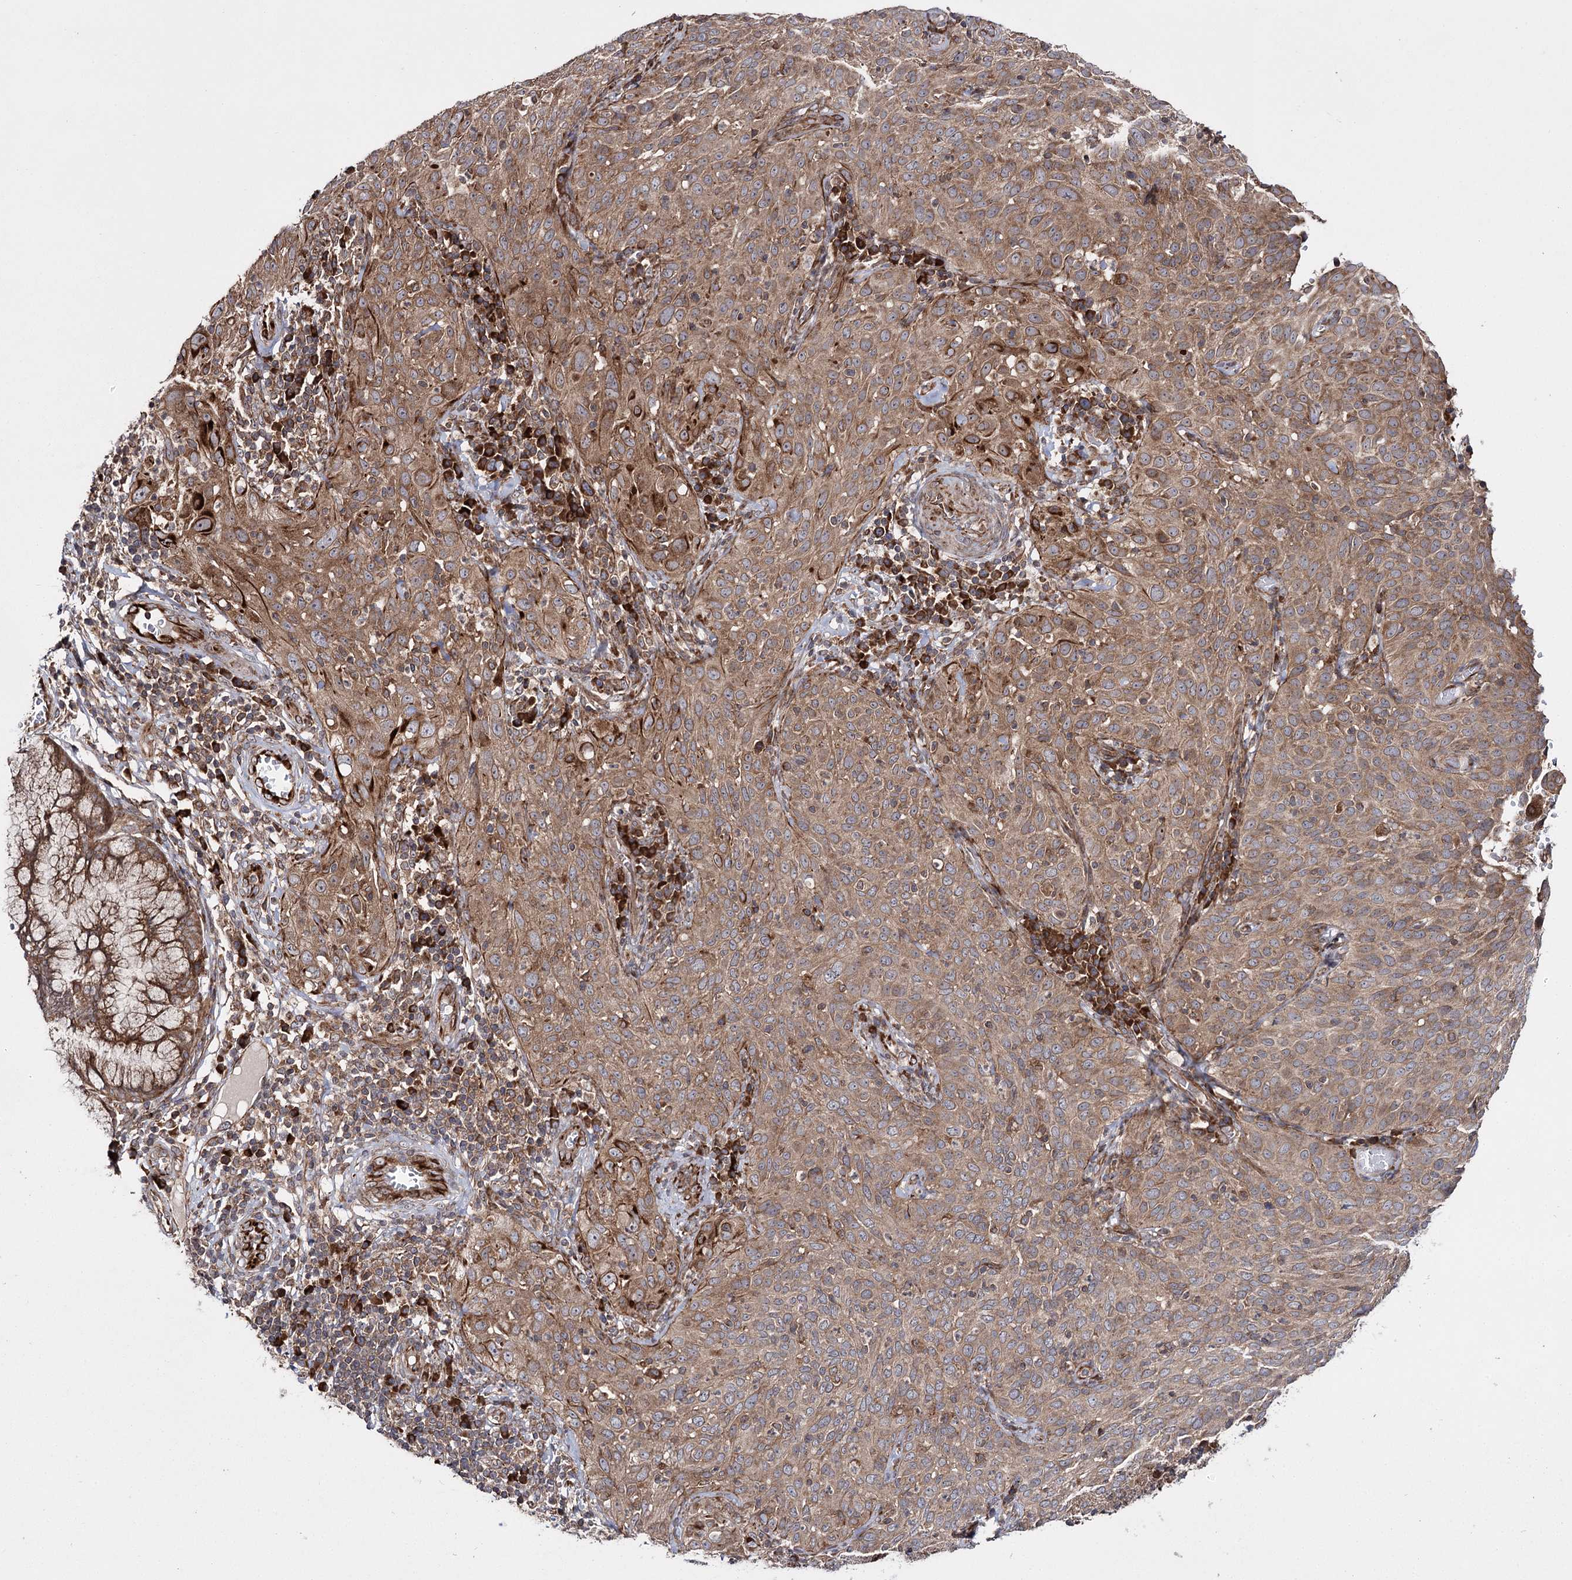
{"staining": {"intensity": "moderate", "quantity": ">75%", "location": "cytoplasmic/membranous"}, "tissue": "cervical cancer", "cell_type": "Tumor cells", "image_type": "cancer", "snomed": [{"axis": "morphology", "description": "Squamous cell carcinoma, NOS"}, {"axis": "topography", "description": "Cervix"}], "caption": "Immunohistochemical staining of squamous cell carcinoma (cervical) exhibits moderate cytoplasmic/membranous protein positivity in approximately >75% of tumor cells.", "gene": "HECTD2", "patient": {"sex": "female", "age": 31}}